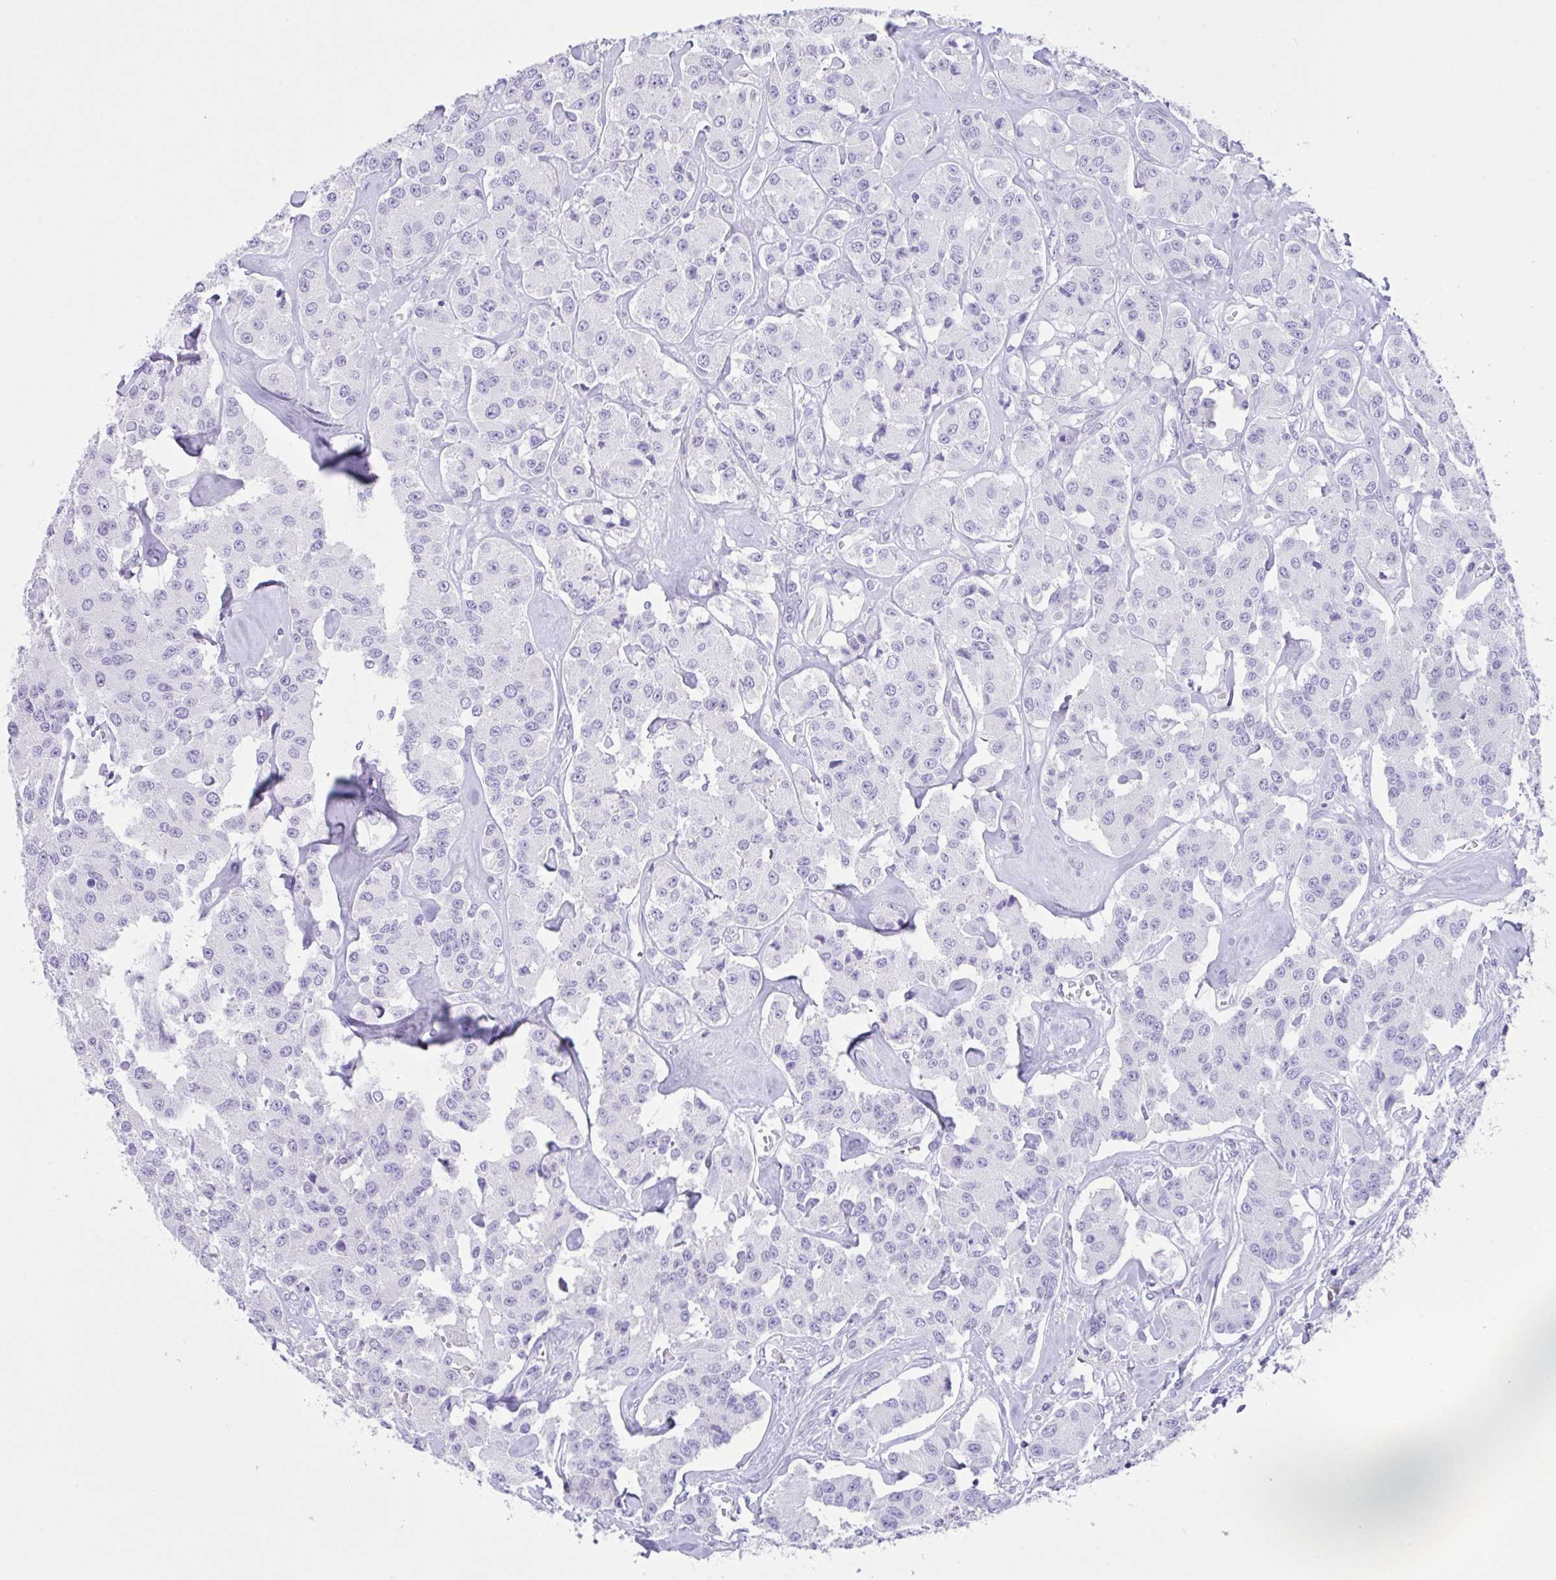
{"staining": {"intensity": "negative", "quantity": "none", "location": "none"}, "tissue": "carcinoid", "cell_type": "Tumor cells", "image_type": "cancer", "snomed": [{"axis": "morphology", "description": "Carcinoid, malignant, NOS"}, {"axis": "topography", "description": "Pancreas"}], "caption": "A photomicrograph of human carcinoid is negative for staining in tumor cells.", "gene": "CPA1", "patient": {"sex": "male", "age": 41}}